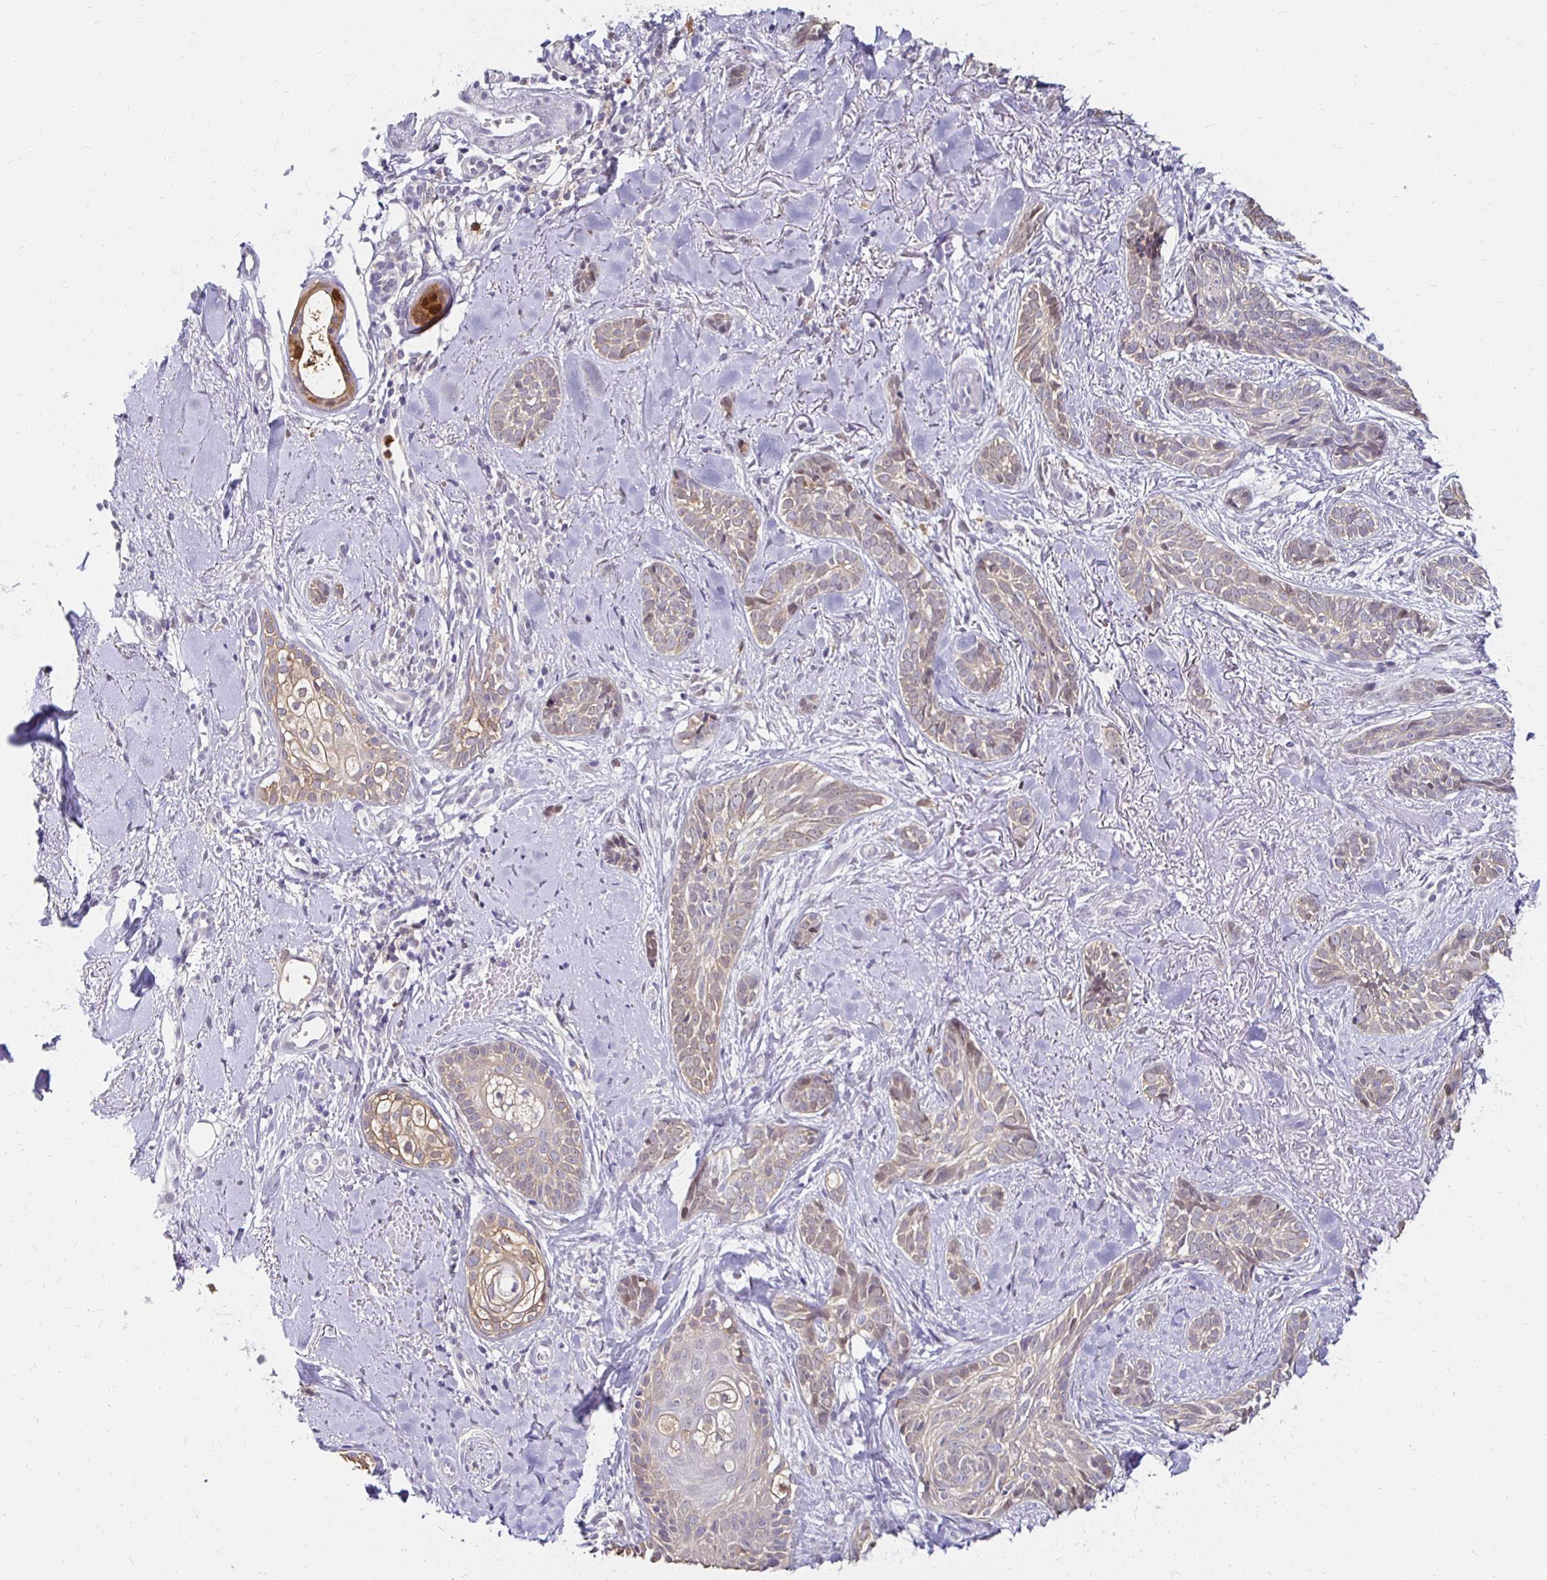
{"staining": {"intensity": "weak", "quantity": "<25%", "location": "cytoplasmic/membranous"}, "tissue": "skin cancer", "cell_type": "Tumor cells", "image_type": "cancer", "snomed": [{"axis": "morphology", "description": "Basal cell carcinoma"}, {"axis": "morphology", "description": "BCC, high aggressive"}, {"axis": "topography", "description": "Skin"}], "caption": "Tumor cells show no significant protein staining in bcc,  high aggressive (skin).", "gene": "PADI2", "patient": {"sex": "female", "age": 79}}